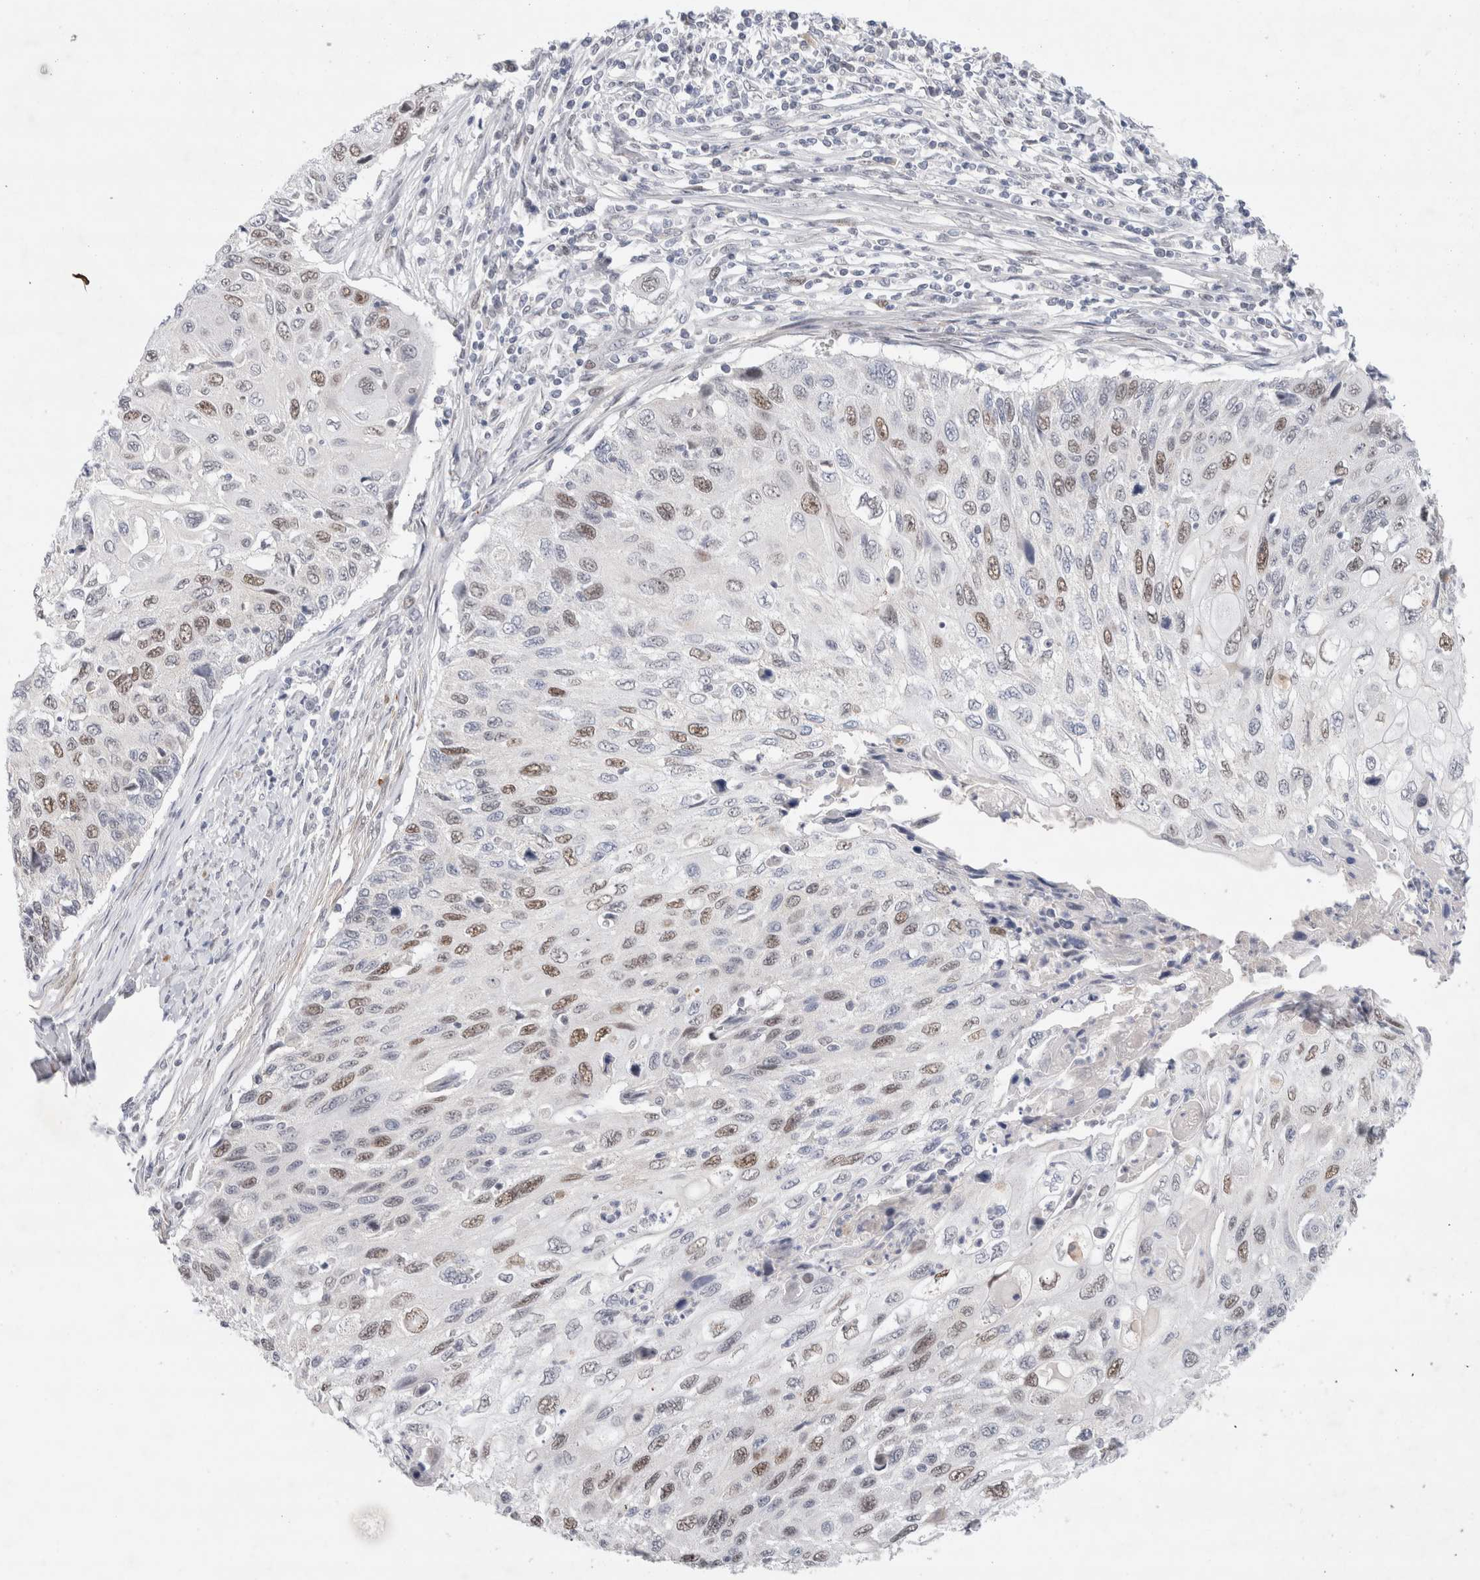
{"staining": {"intensity": "moderate", "quantity": "25%-75%", "location": "nuclear"}, "tissue": "cervical cancer", "cell_type": "Tumor cells", "image_type": "cancer", "snomed": [{"axis": "morphology", "description": "Squamous cell carcinoma, NOS"}, {"axis": "topography", "description": "Cervix"}], "caption": "Immunohistochemistry of cervical cancer (squamous cell carcinoma) demonstrates medium levels of moderate nuclear staining in approximately 25%-75% of tumor cells. The staining was performed using DAB (3,3'-diaminobenzidine), with brown indicating positive protein expression. Nuclei are stained blue with hematoxylin.", "gene": "KNL1", "patient": {"sex": "female", "age": 70}}